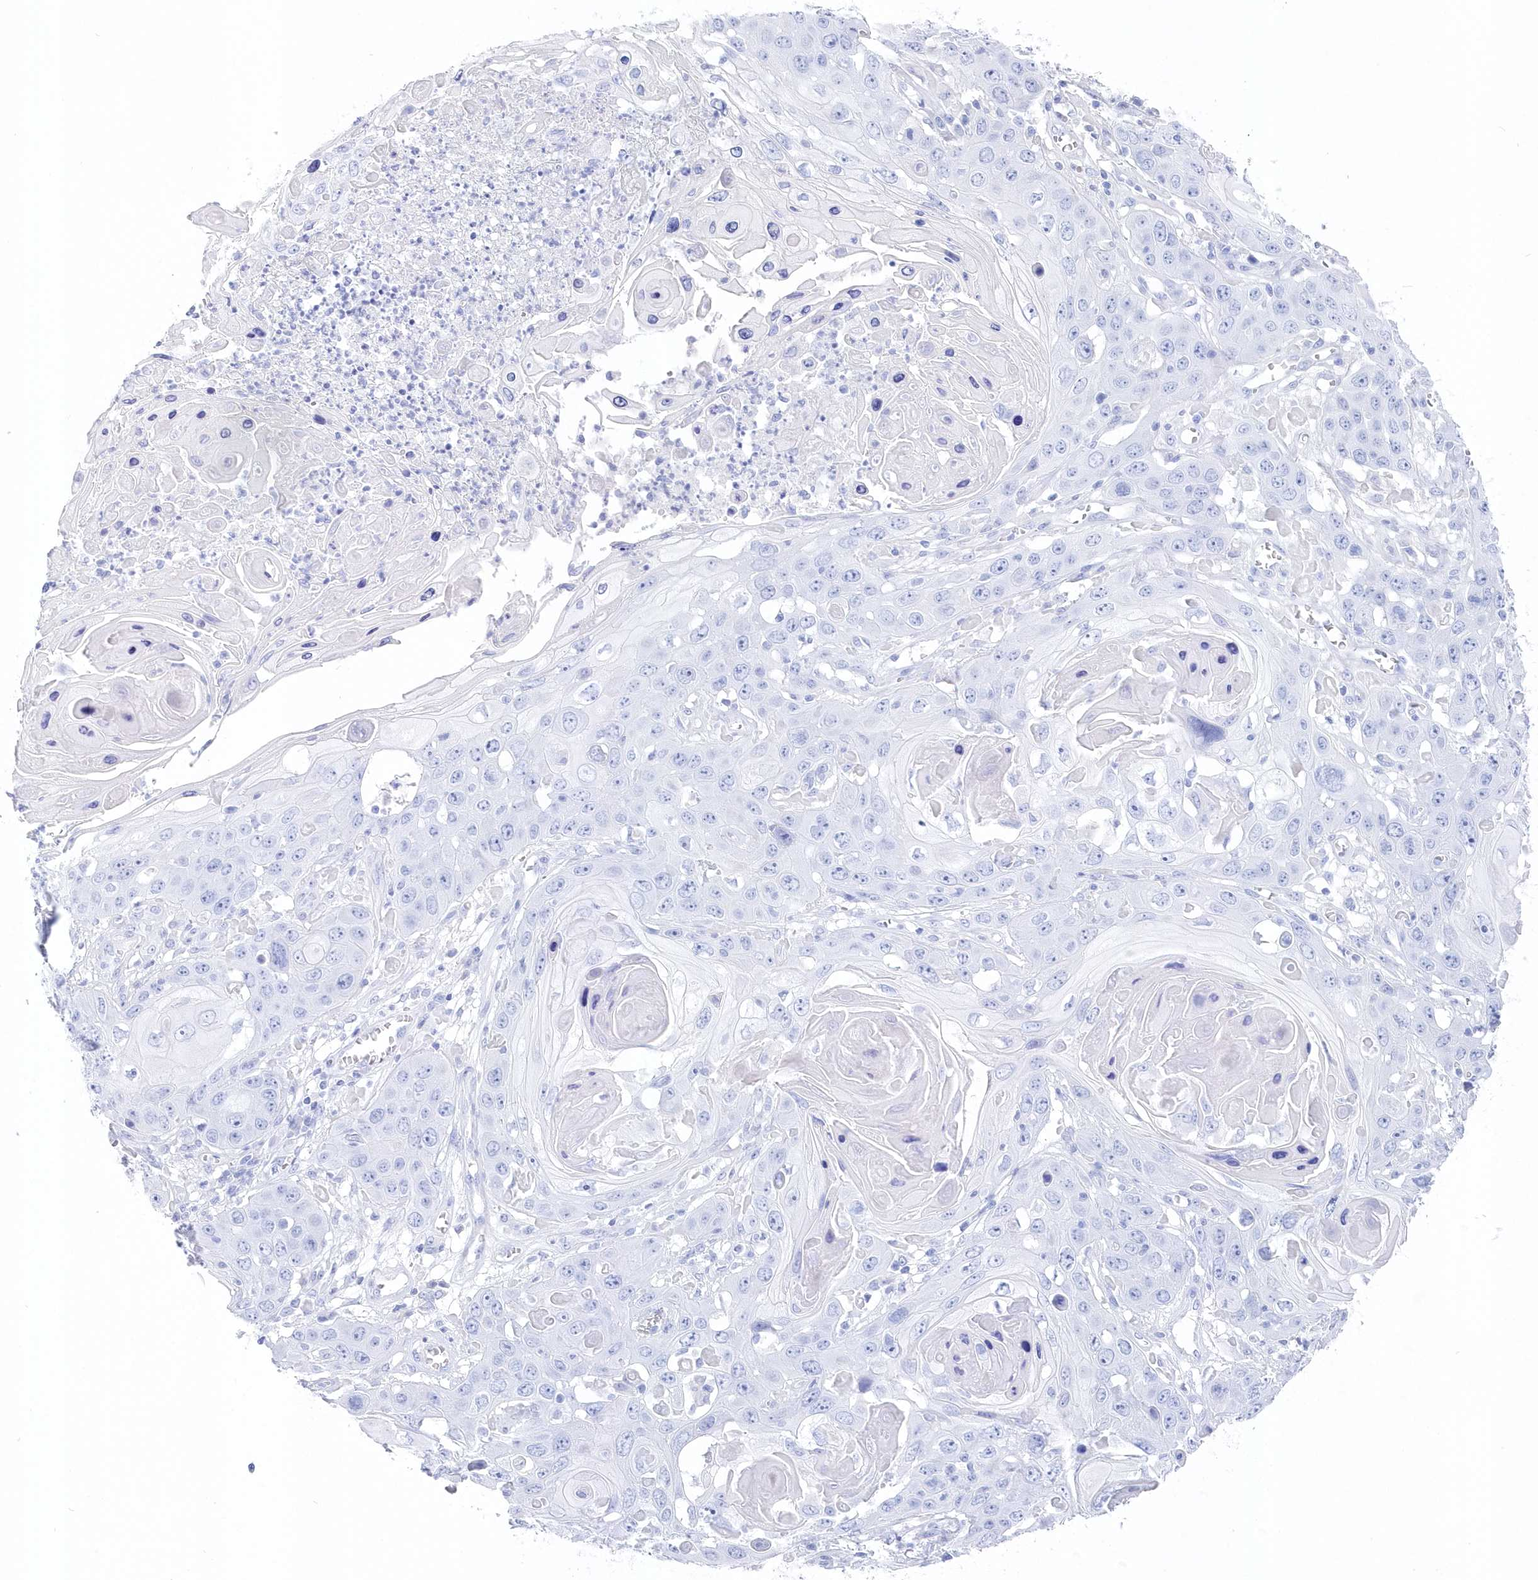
{"staining": {"intensity": "negative", "quantity": "none", "location": "none"}, "tissue": "skin cancer", "cell_type": "Tumor cells", "image_type": "cancer", "snomed": [{"axis": "morphology", "description": "Squamous cell carcinoma, NOS"}, {"axis": "topography", "description": "Skin"}], "caption": "Immunohistochemistry (IHC) image of neoplastic tissue: human skin cancer (squamous cell carcinoma) stained with DAB (3,3'-diaminobenzidine) displays no significant protein expression in tumor cells.", "gene": "CSNK1G2", "patient": {"sex": "male", "age": 55}}